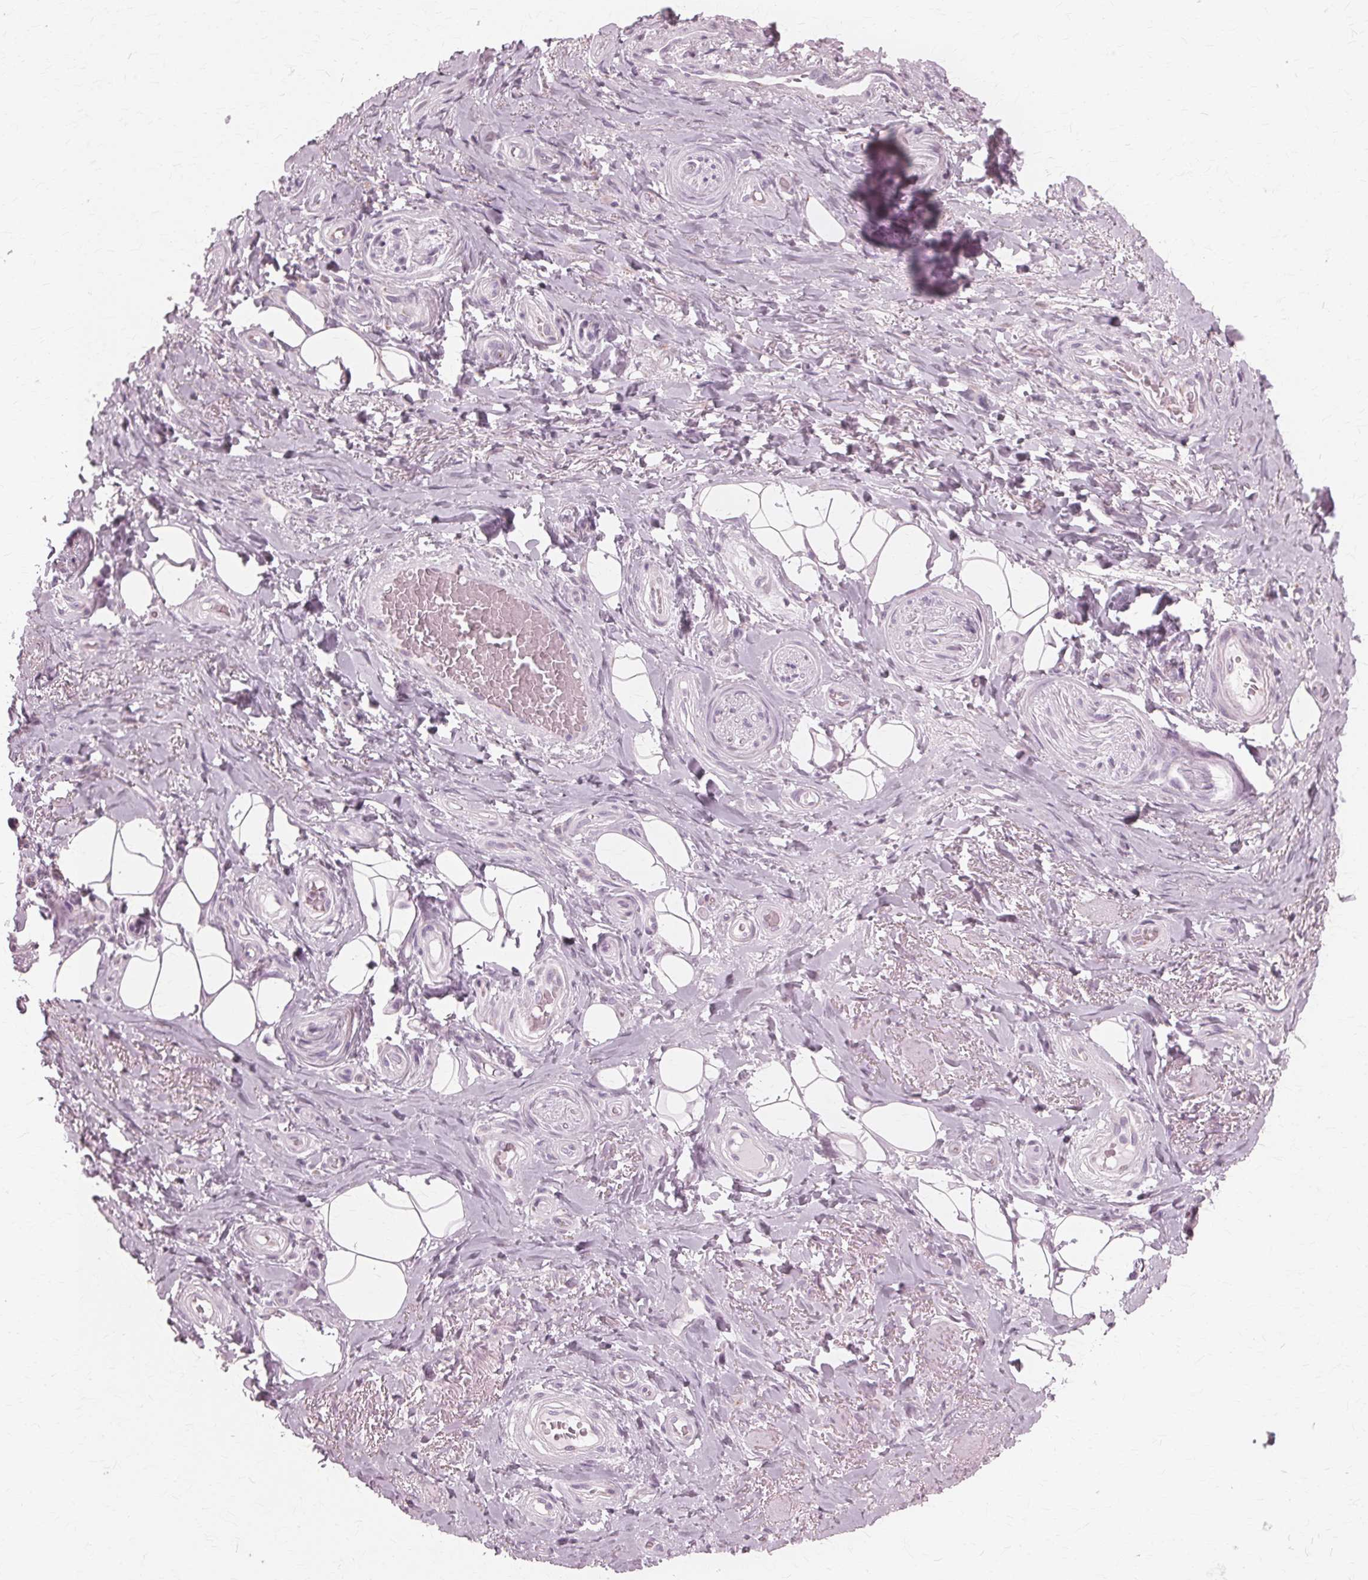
{"staining": {"intensity": "negative", "quantity": "none", "location": "none"}, "tissue": "adipose tissue", "cell_type": "Adipocytes", "image_type": "normal", "snomed": [{"axis": "morphology", "description": "Normal tissue, NOS"}, {"axis": "topography", "description": "Anal"}, {"axis": "topography", "description": "Peripheral nerve tissue"}], "caption": "The histopathology image reveals no significant staining in adipocytes of adipose tissue. (DAB immunohistochemistry with hematoxylin counter stain).", "gene": "DNASE2", "patient": {"sex": "male", "age": 53}}